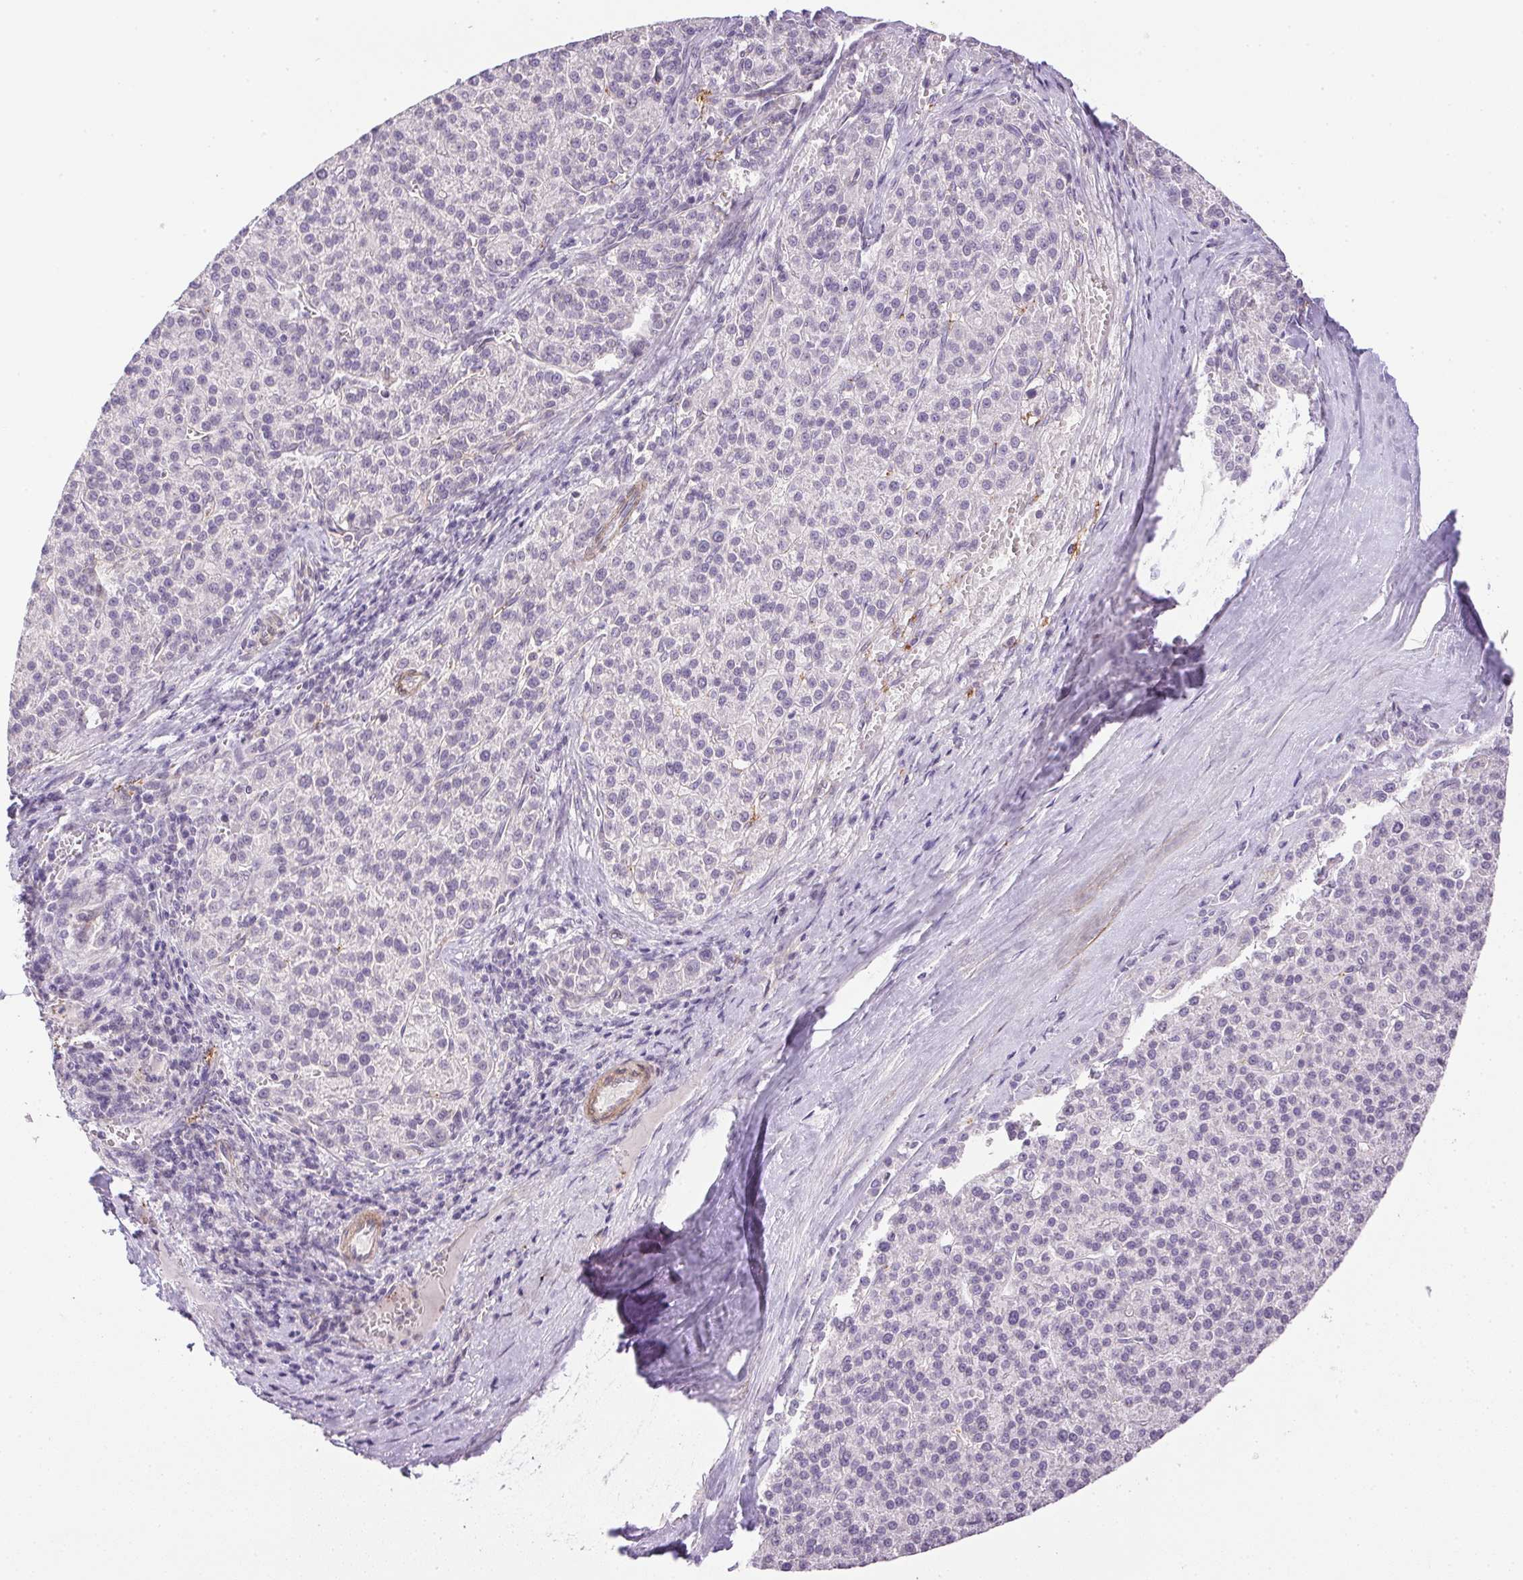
{"staining": {"intensity": "negative", "quantity": "none", "location": "none"}, "tissue": "liver cancer", "cell_type": "Tumor cells", "image_type": "cancer", "snomed": [{"axis": "morphology", "description": "Carcinoma, Hepatocellular, NOS"}, {"axis": "topography", "description": "Liver"}], "caption": "There is no significant positivity in tumor cells of hepatocellular carcinoma (liver). (DAB IHC, high magnification).", "gene": "PRL", "patient": {"sex": "female", "age": 58}}